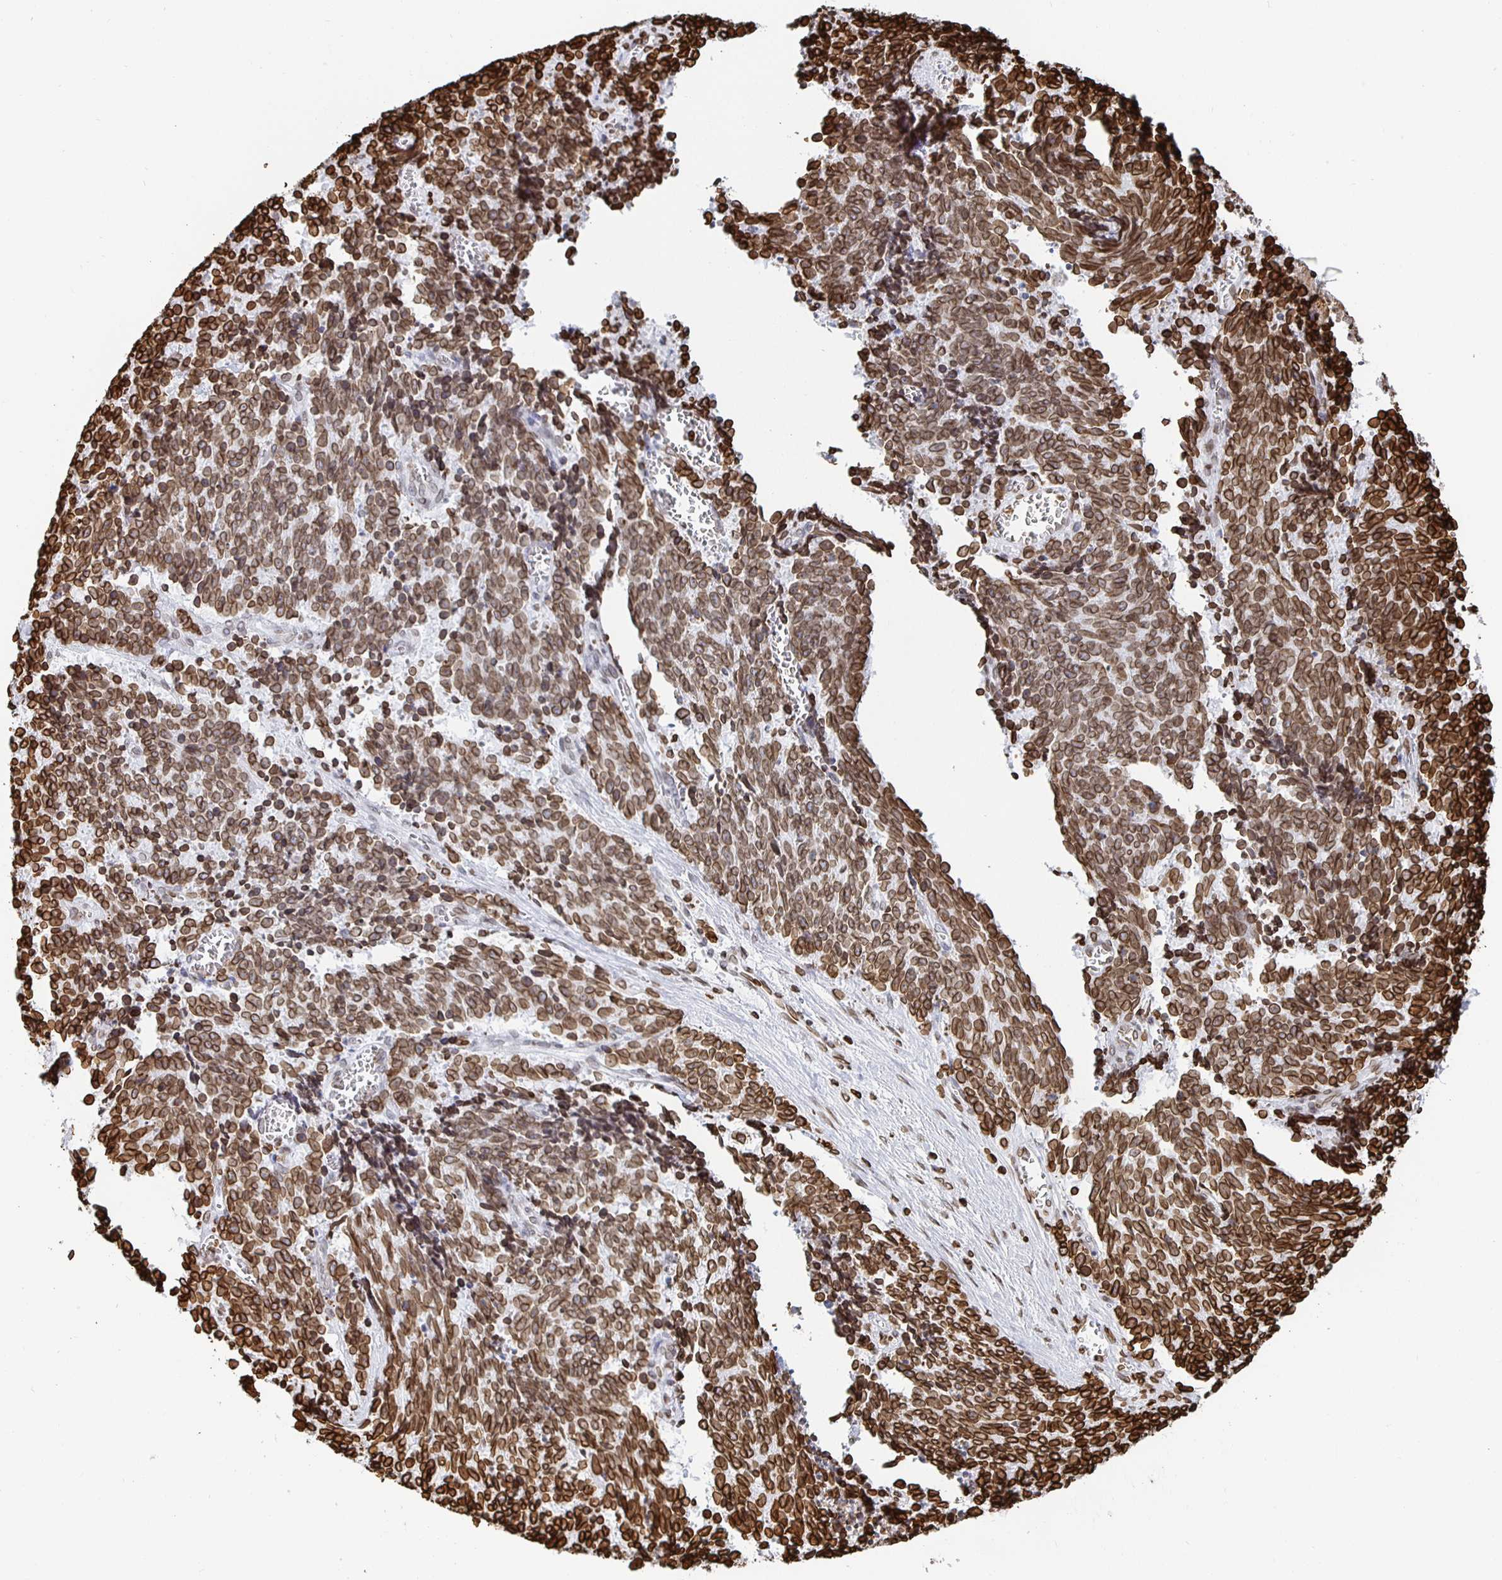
{"staining": {"intensity": "moderate", "quantity": ">75%", "location": "cytoplasmic/membranous,nuclear"}, "tissue": "cervical cancer", "cell_type": "Tumor cells", "image_type": "cancer", "snomed": [{"axis": "morphology", "description": "Squamous cell carcinoma, NOS"}, {"axis": "topography", "description": "Cervix"}], "caption": "Immunohistochemistry (IHC) of human cervical squamous cell carcinoma displays medium levels of moderate cytoplasmic/membranous and nuclear positivity in about >75% of tumor cells.", "gene": "LMNB1", "patient": {"sex": "female", "age": 29}}